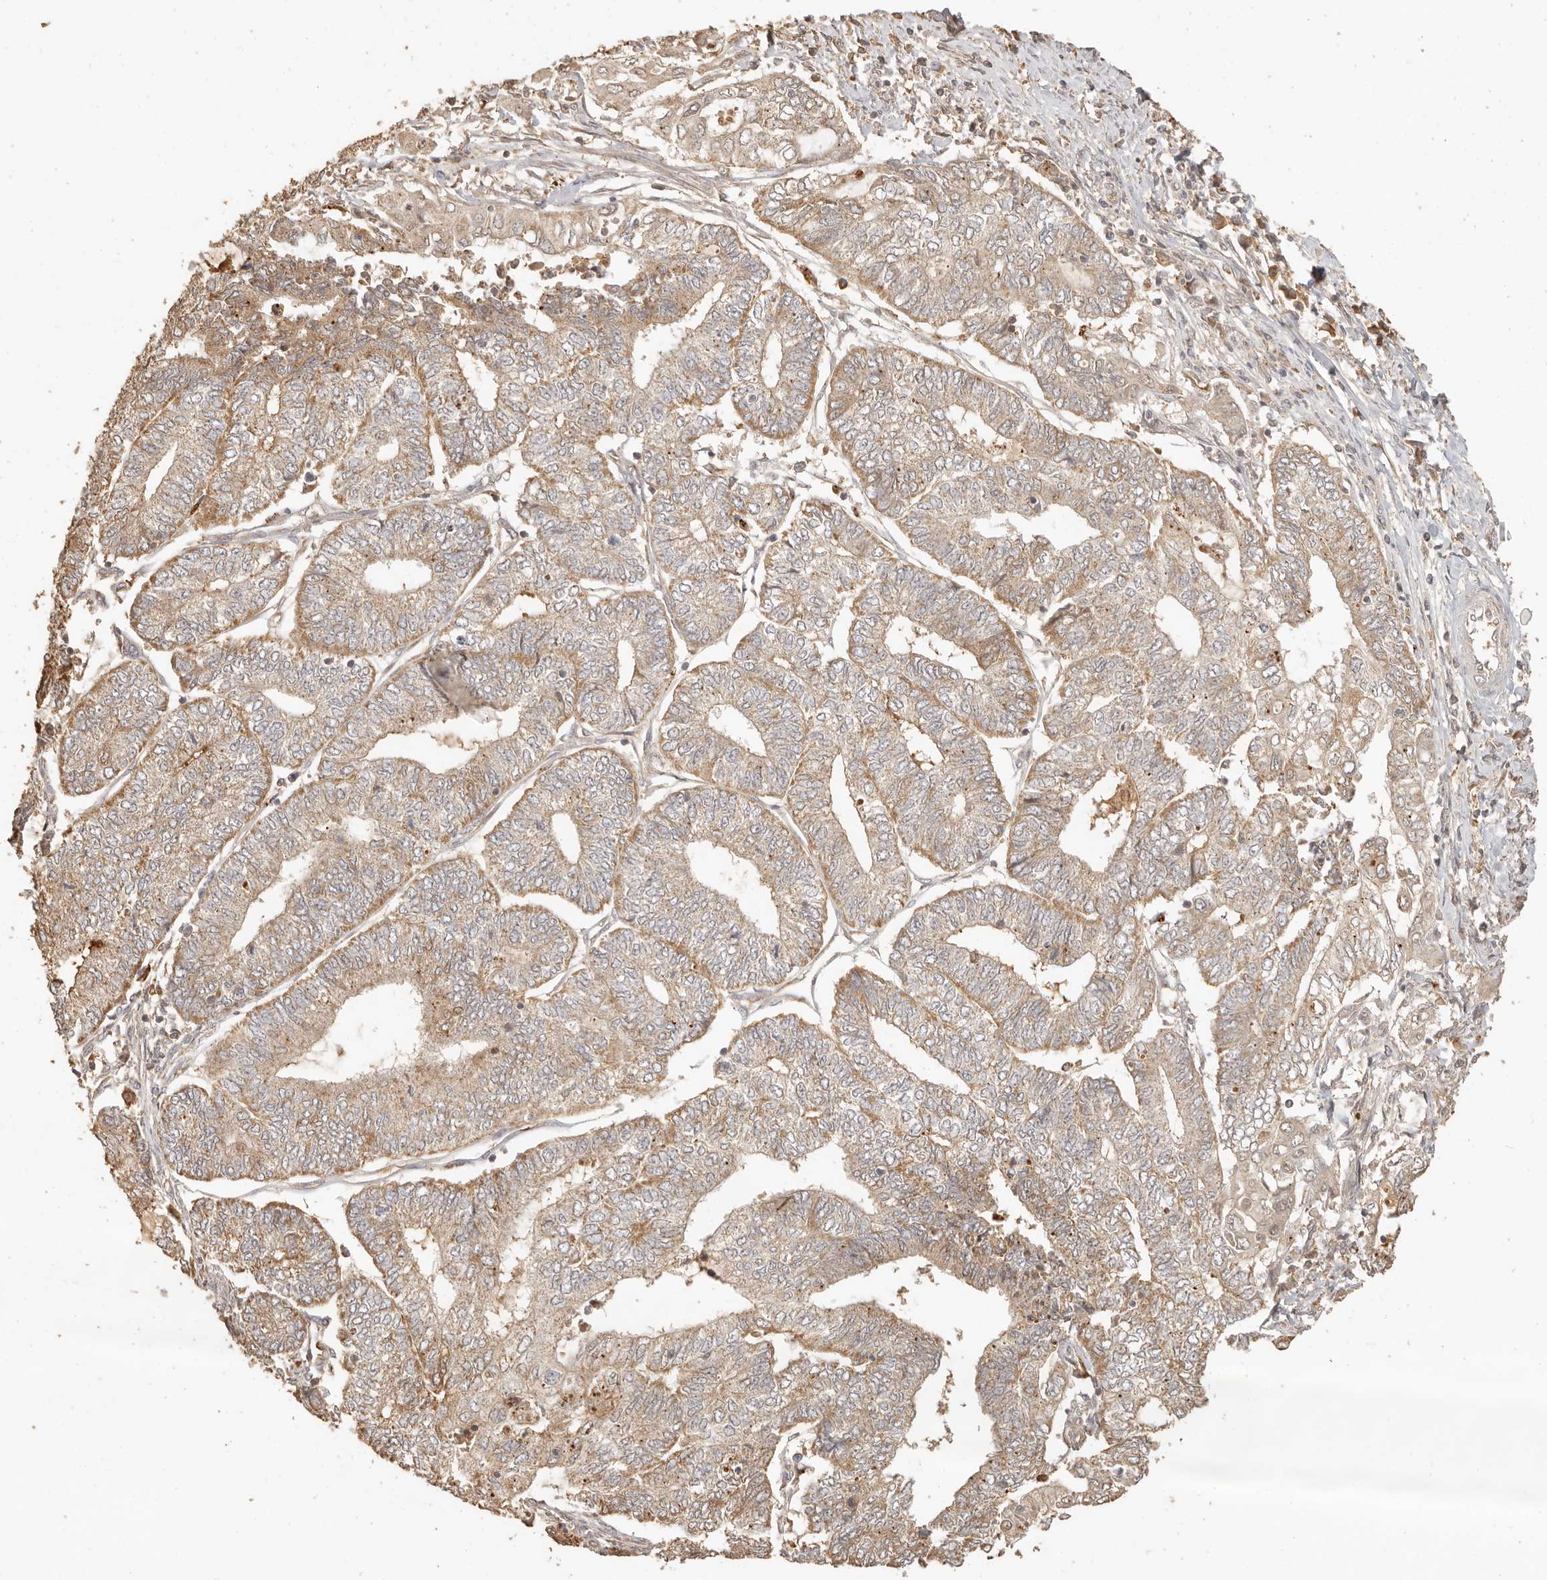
{"staining": {"intensity": "weak", "quantity": ">75%", "location": "cytoplasmic/membranous"}, "tissue": "endometrial cancer", "cell_type": "Tumor cells", "image_type": "cancer", "snomed": [{"axis": "morphology", "description": "Adenocarcinoma, NOS"}, {"axis": "topography", "description": "Uterus"}, {"axis": "topography", "description": "Endometrium"}], "caption": "This micrograph exhibits endometrial adenocarcinoma stained with IHC to label a protein in brown. The cytoplasmic/membranous of tumor cells show weak positivity for the protein. Nuclei are counter-stained blue.", "gene": "INTS11", "patient": {"sex": "female", "age": 70}}